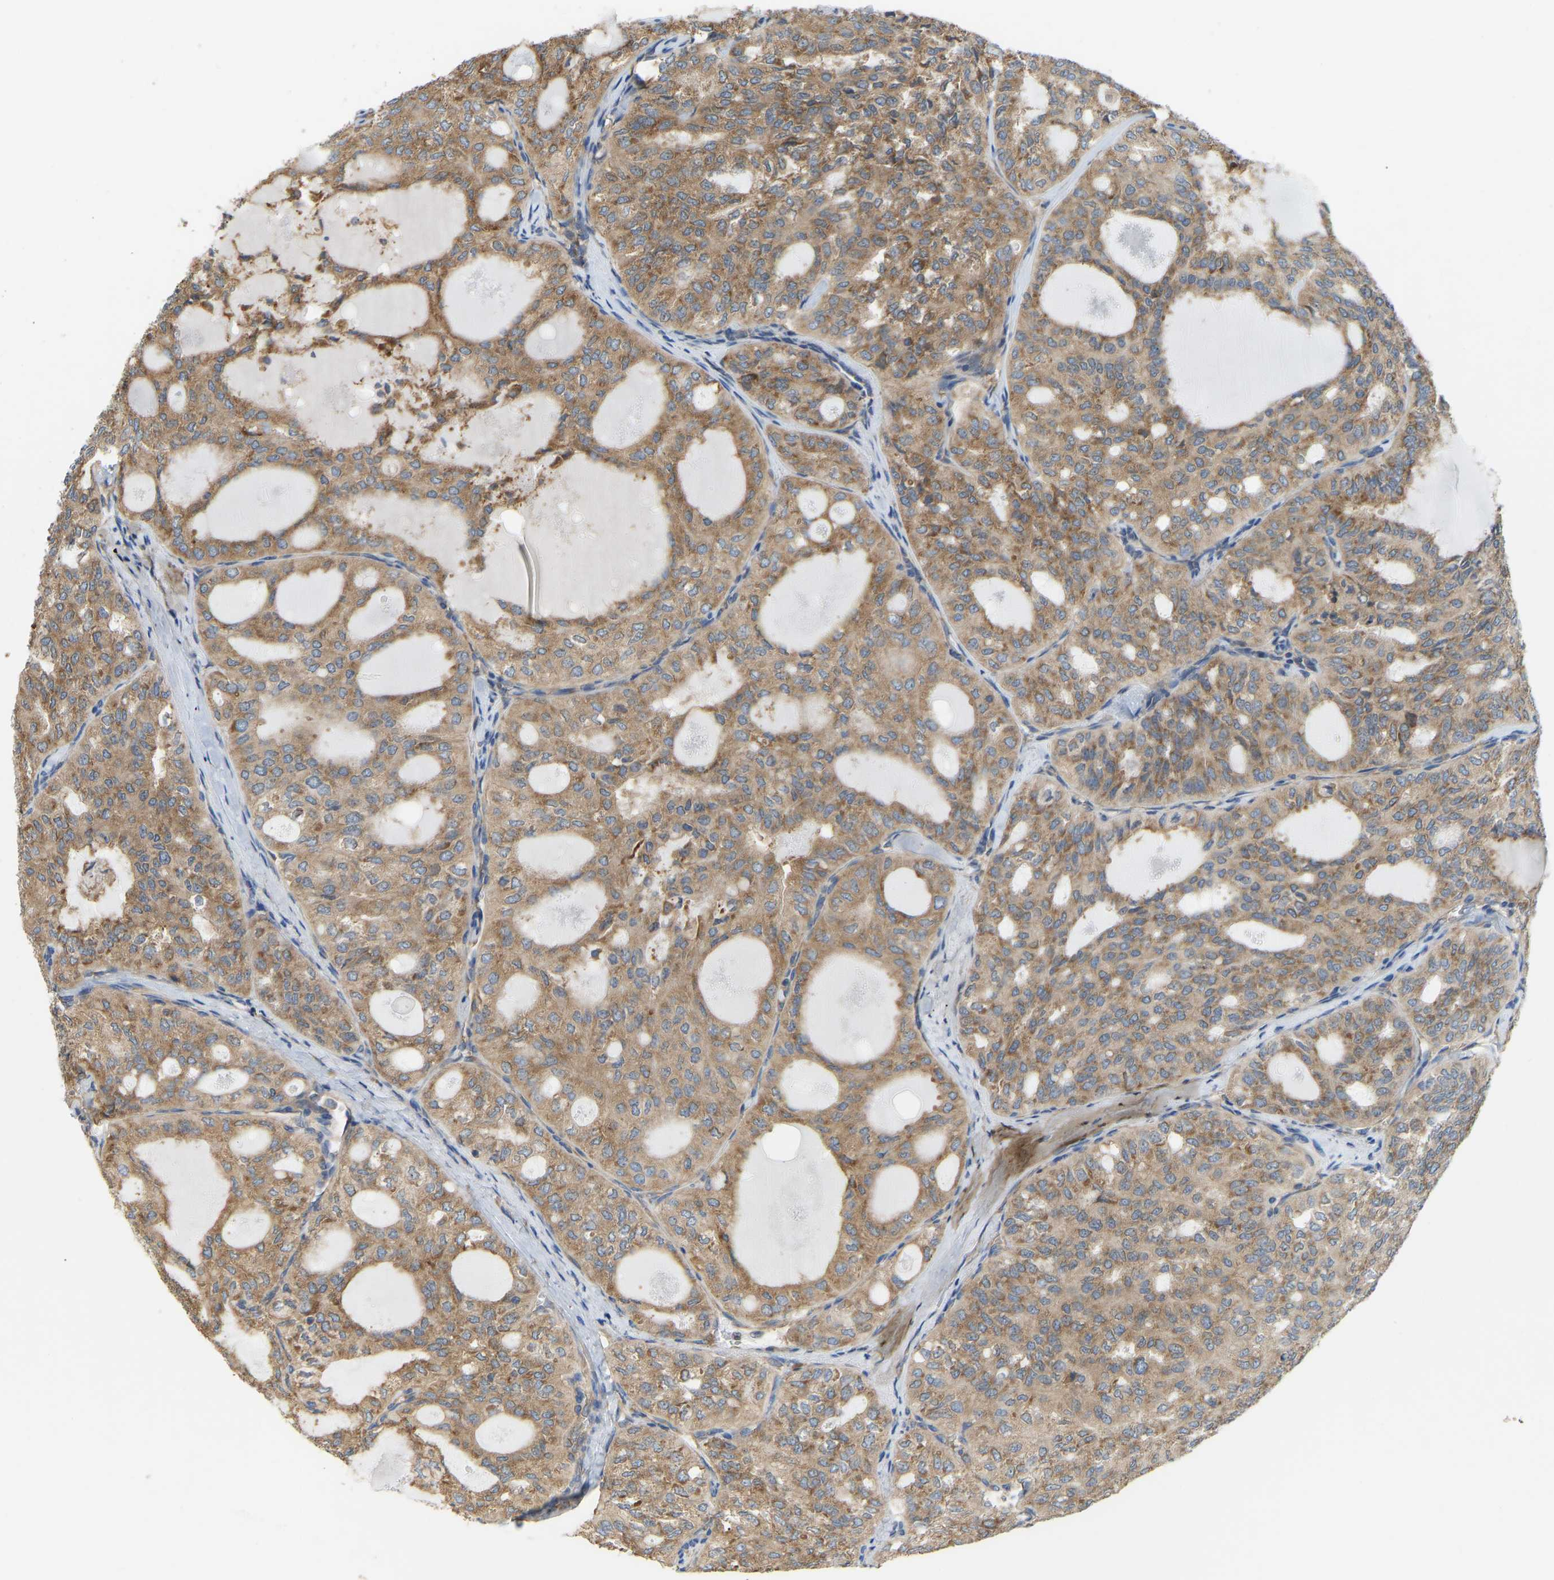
{"staining": {"intensity": "moderate", "quantity": ">75%", "location": "cytoplasmic/membranous"}, "tissue": "thyroid cancer", "cell_type": "Tumor cells", "image_type": "cancer", "snomed": [{"axis": "morphology", "description": "Follicular adenoma carcinoma, NOS"}, {"axis": "topography", "description": "Thyroid gland"}], "caption": "Tumor cells display medium levels of moderate cytoplasmic/membranous expression in about >75% of cells in thyroid cancer (follicular adenoma carcinoma).", "gene": "RPS6KB2", "patient": {"sex": "male", "age": 75}}